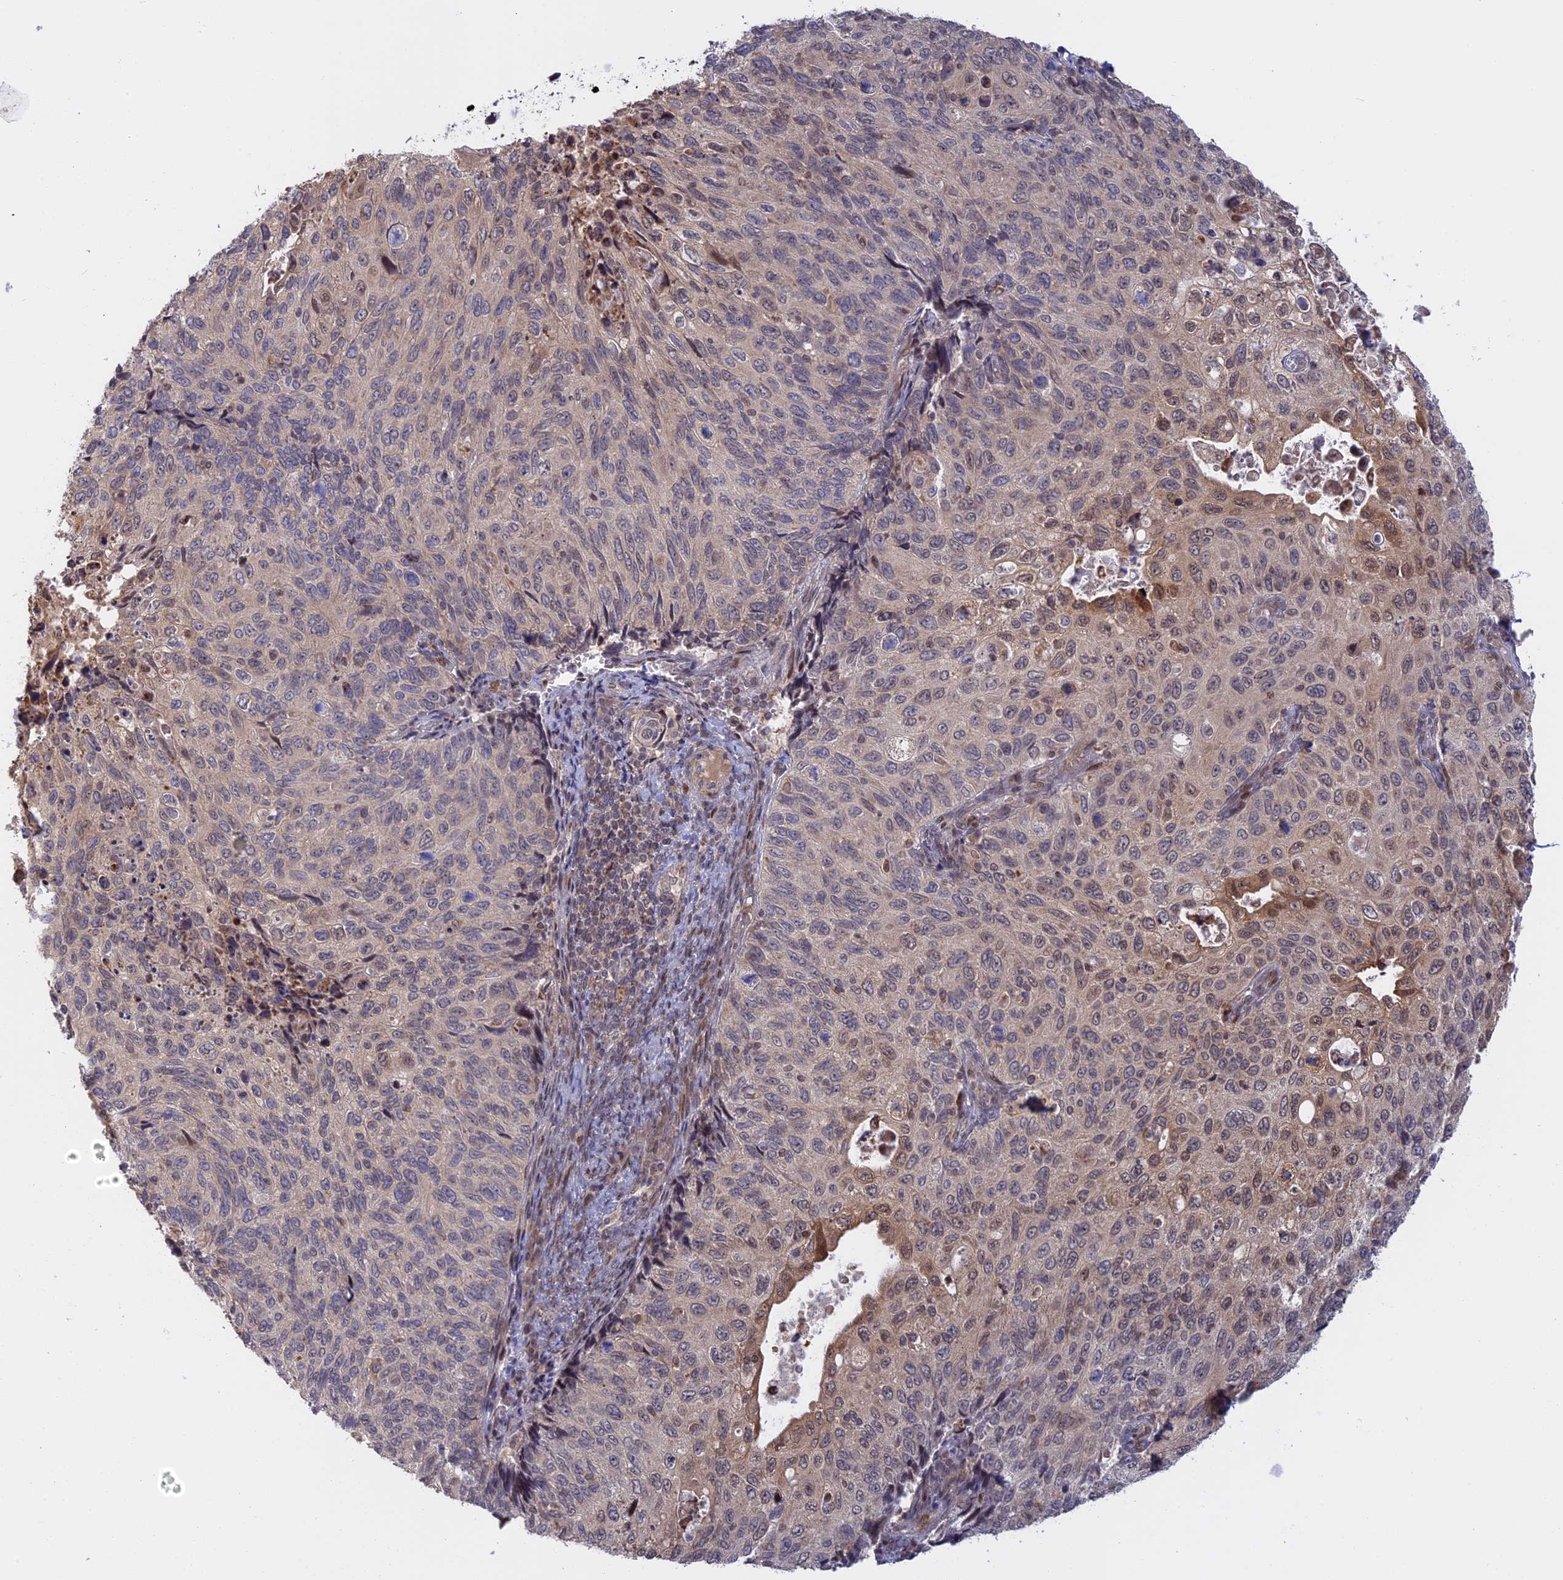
{"staining": {"intensity": "weak", "quantity": "<25%", "location": "cytoplasmic/membranous,nuclear"}, "tissue": "cervical cancer", "cell_type": "Tumor cells", "image_type": "cancer", "snomed": [{"axis": "morphology", "description": "Squamous cell carcinoma, NOS"}, {"axis": "topography", "description": "Cervix"}], "caption": "Histopathology image shows no protein expression in tumor cells of cervical cancer (squamous cell carcinoma) tissue. (DAB (3,3'-diaminobenzidine) immunohistochemistry, high magnification).", "gene": "GSKIP", "patient": {"sex": "female", "age": 70}}